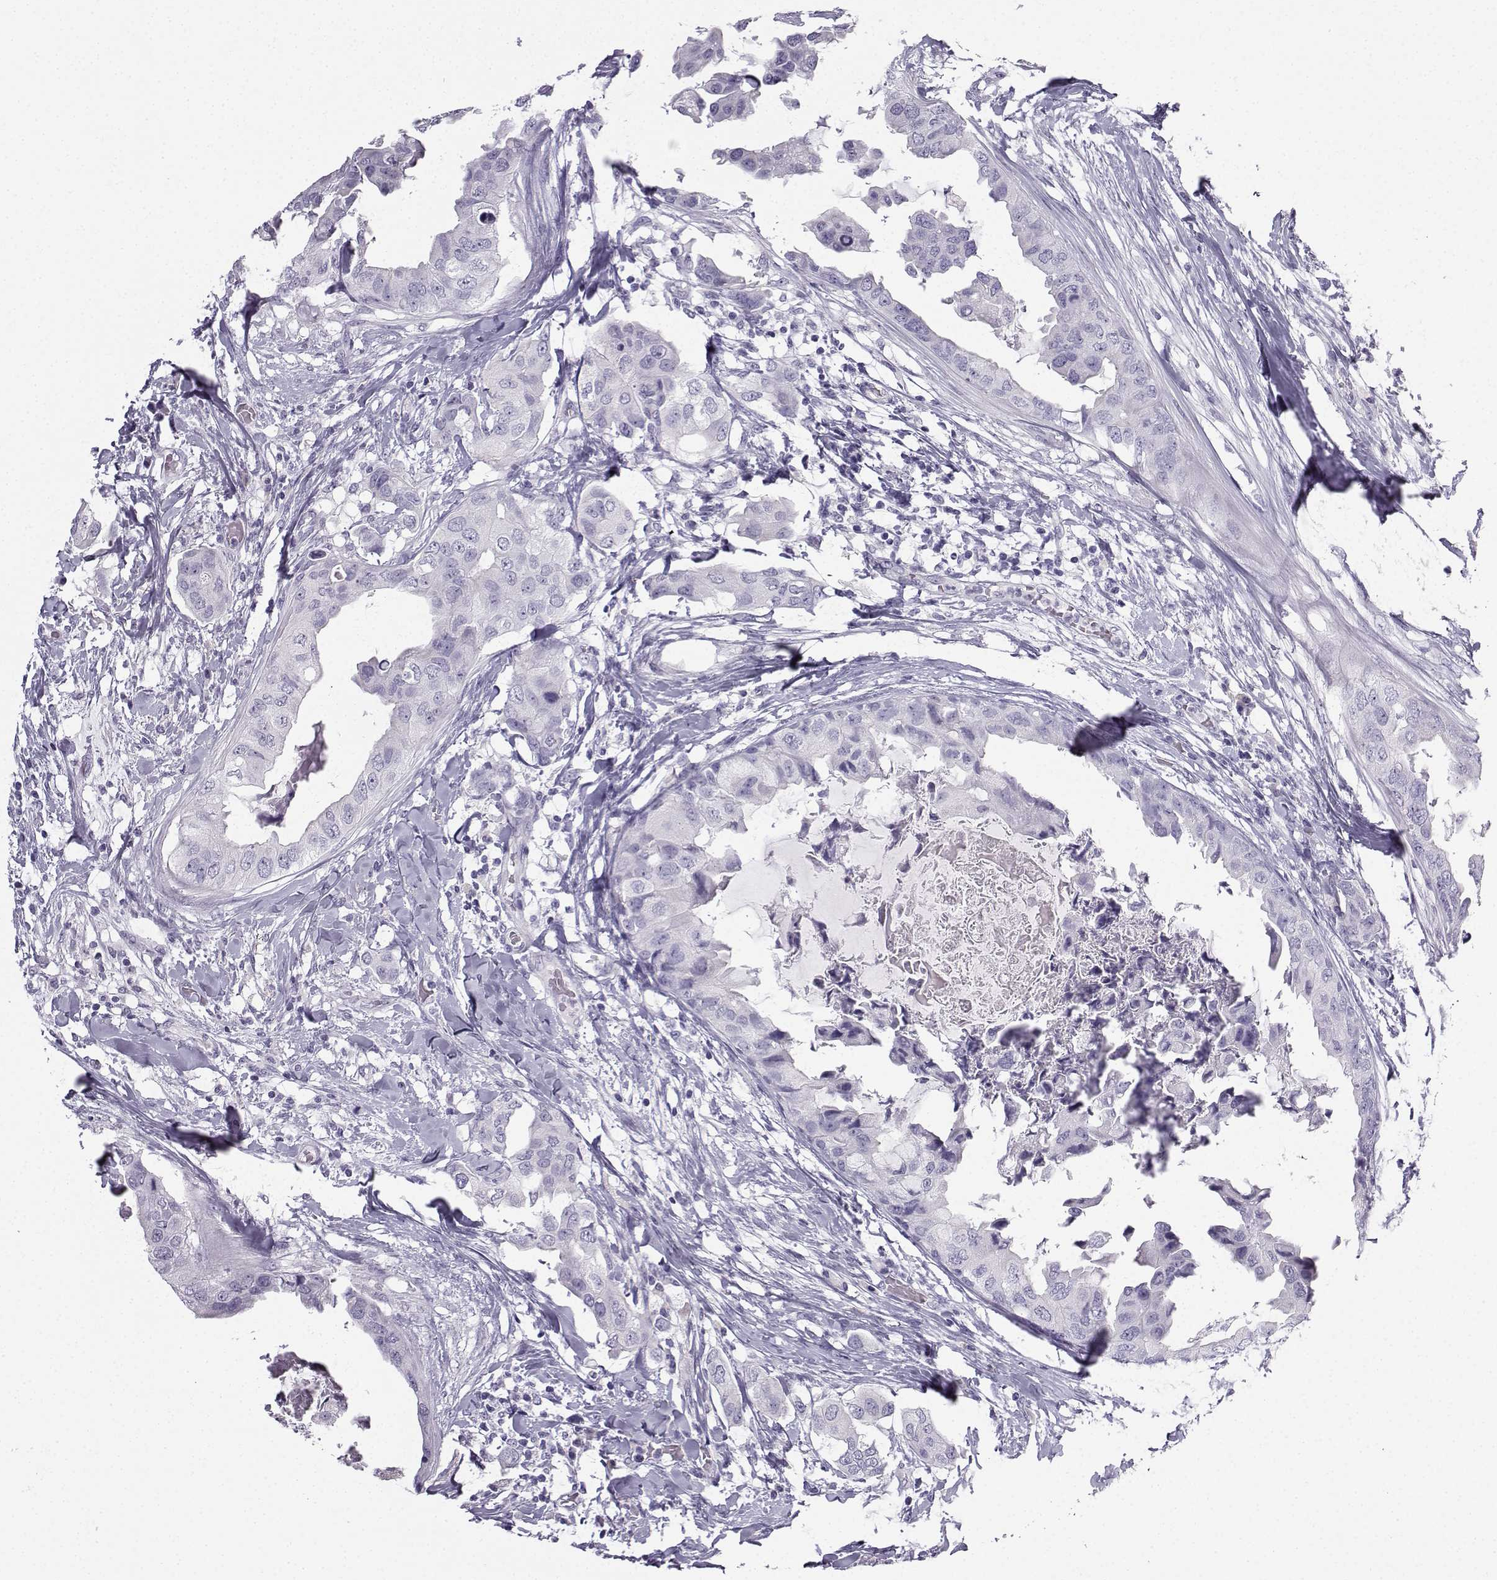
{"staining": {"intensity": "negative", "quantity": "none", "location": "none"}, "tissue": "breast cancer", "cell_type": "Tumor cells", "image_type": "cancer", "snomed": [{"axis": "morphology", "description": "Normal tissue, NOS"}, {"axis": "morphology", "description": "Duct carcinoma"}, {"axis": "topography", "description": "Breast"}], "caption": "An IHC histopathology image of breast cancer (intraductal carcinoma) is shown. There is no staining in tumor cells of breast cancer (intraductal carcinoma). The staining was performed using DAB (3,3'-diaminobenzidine) to visualize the protein expression in brown, while the nuclei were stained in blue with hematoxylin (Magnification: 20x).", "gene": "ZBTB8B", "patient": {"sex": "female", "age": 40}}